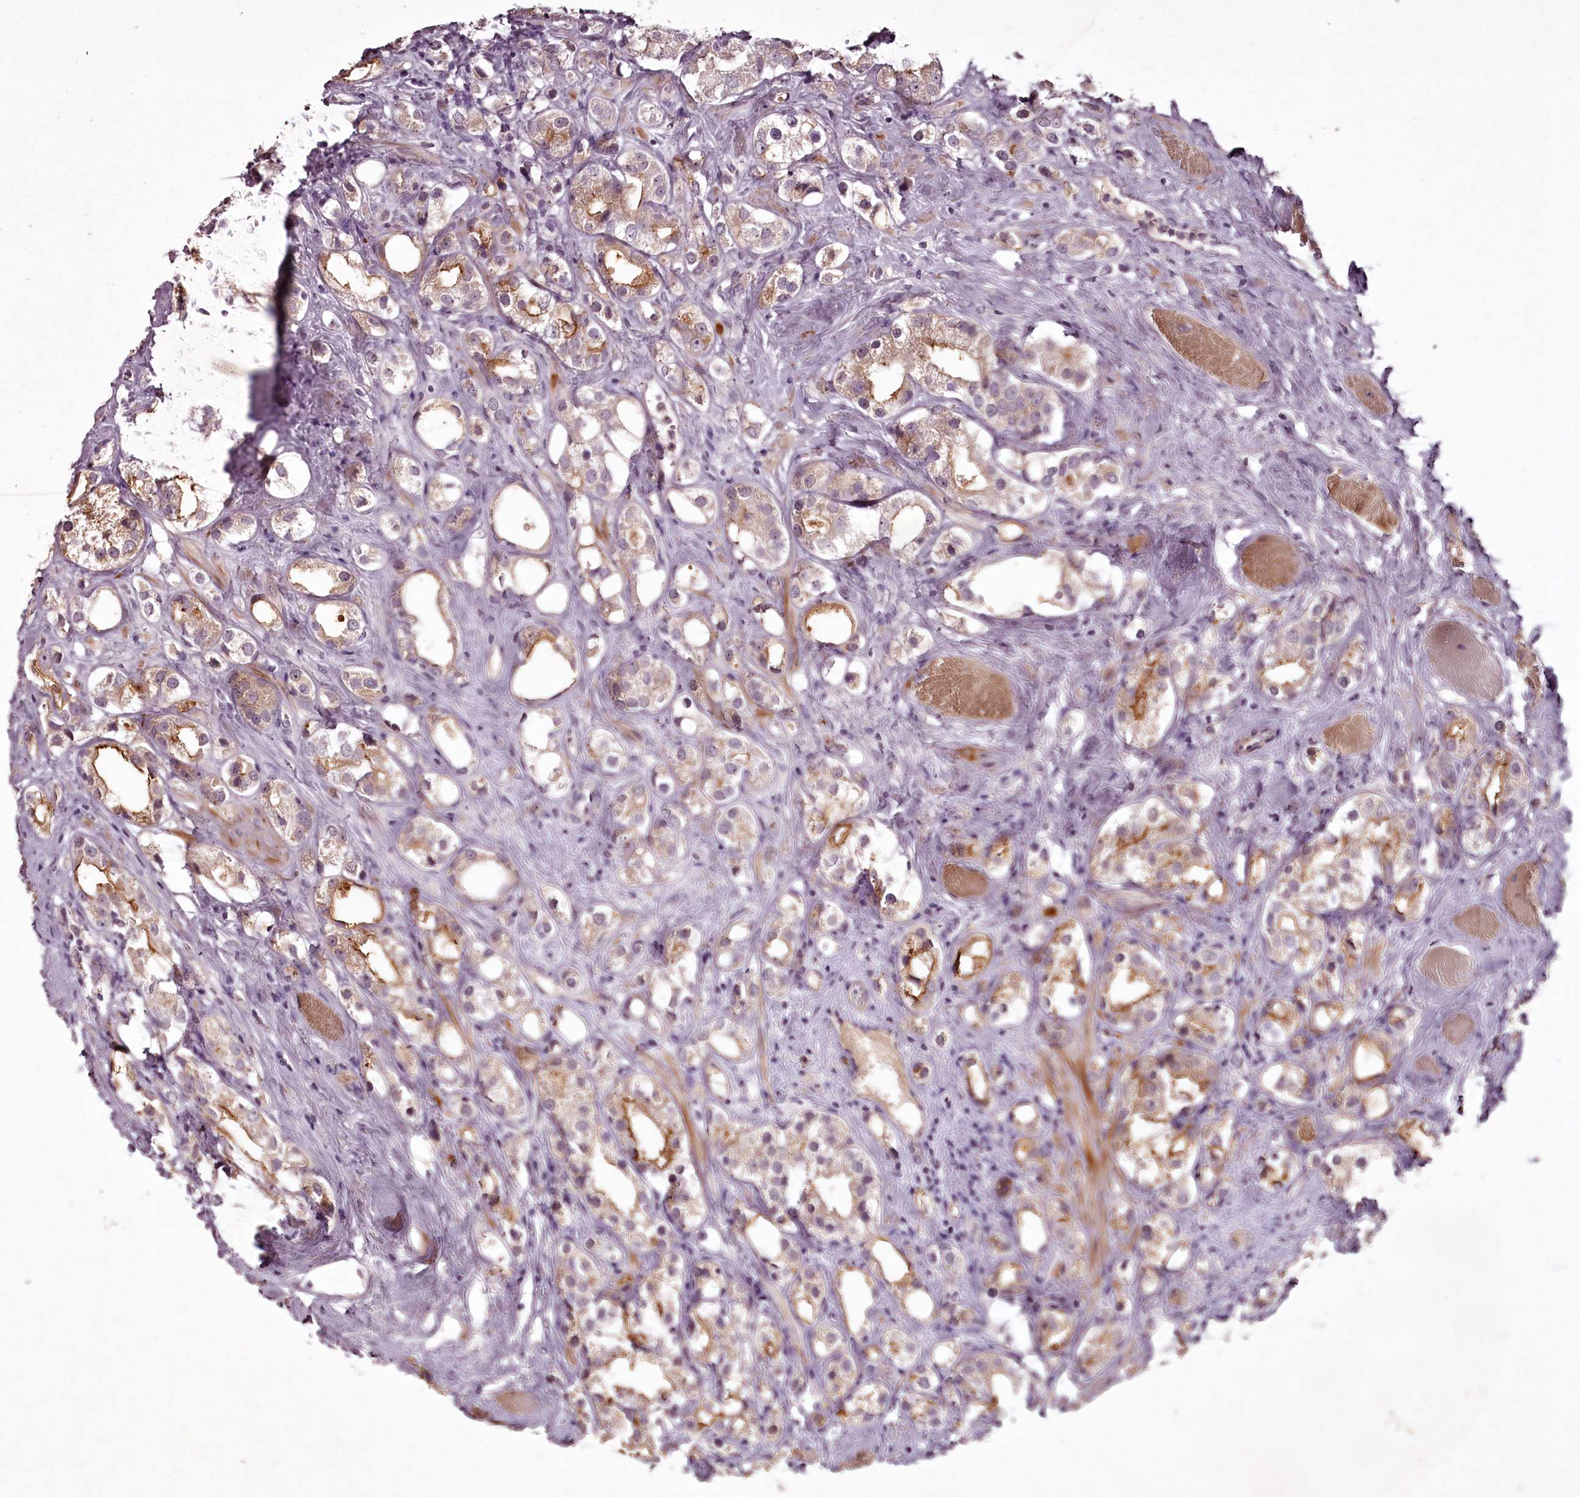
{"staining": {"intensity": "moderate", "quantity": ">75%", "location": "cytoplasmic/membranous"}, "tissue": "prostate cancer", "cell_type": "Tumor cells", "image_type": "cancer", "snomed": [{"axis": "morphology", "description": "Adenocarcinoma, NOS"}, {"axis": "topography", "description": "Prostate"}], "caption": "Prostate adenocarcinoma stained with IHC displays moderate cytoplasmic/membranous positivity in about >75% of tumor cells.", "gene": "RBMXL2", "patient": {"sex": "male", "age": 79}}